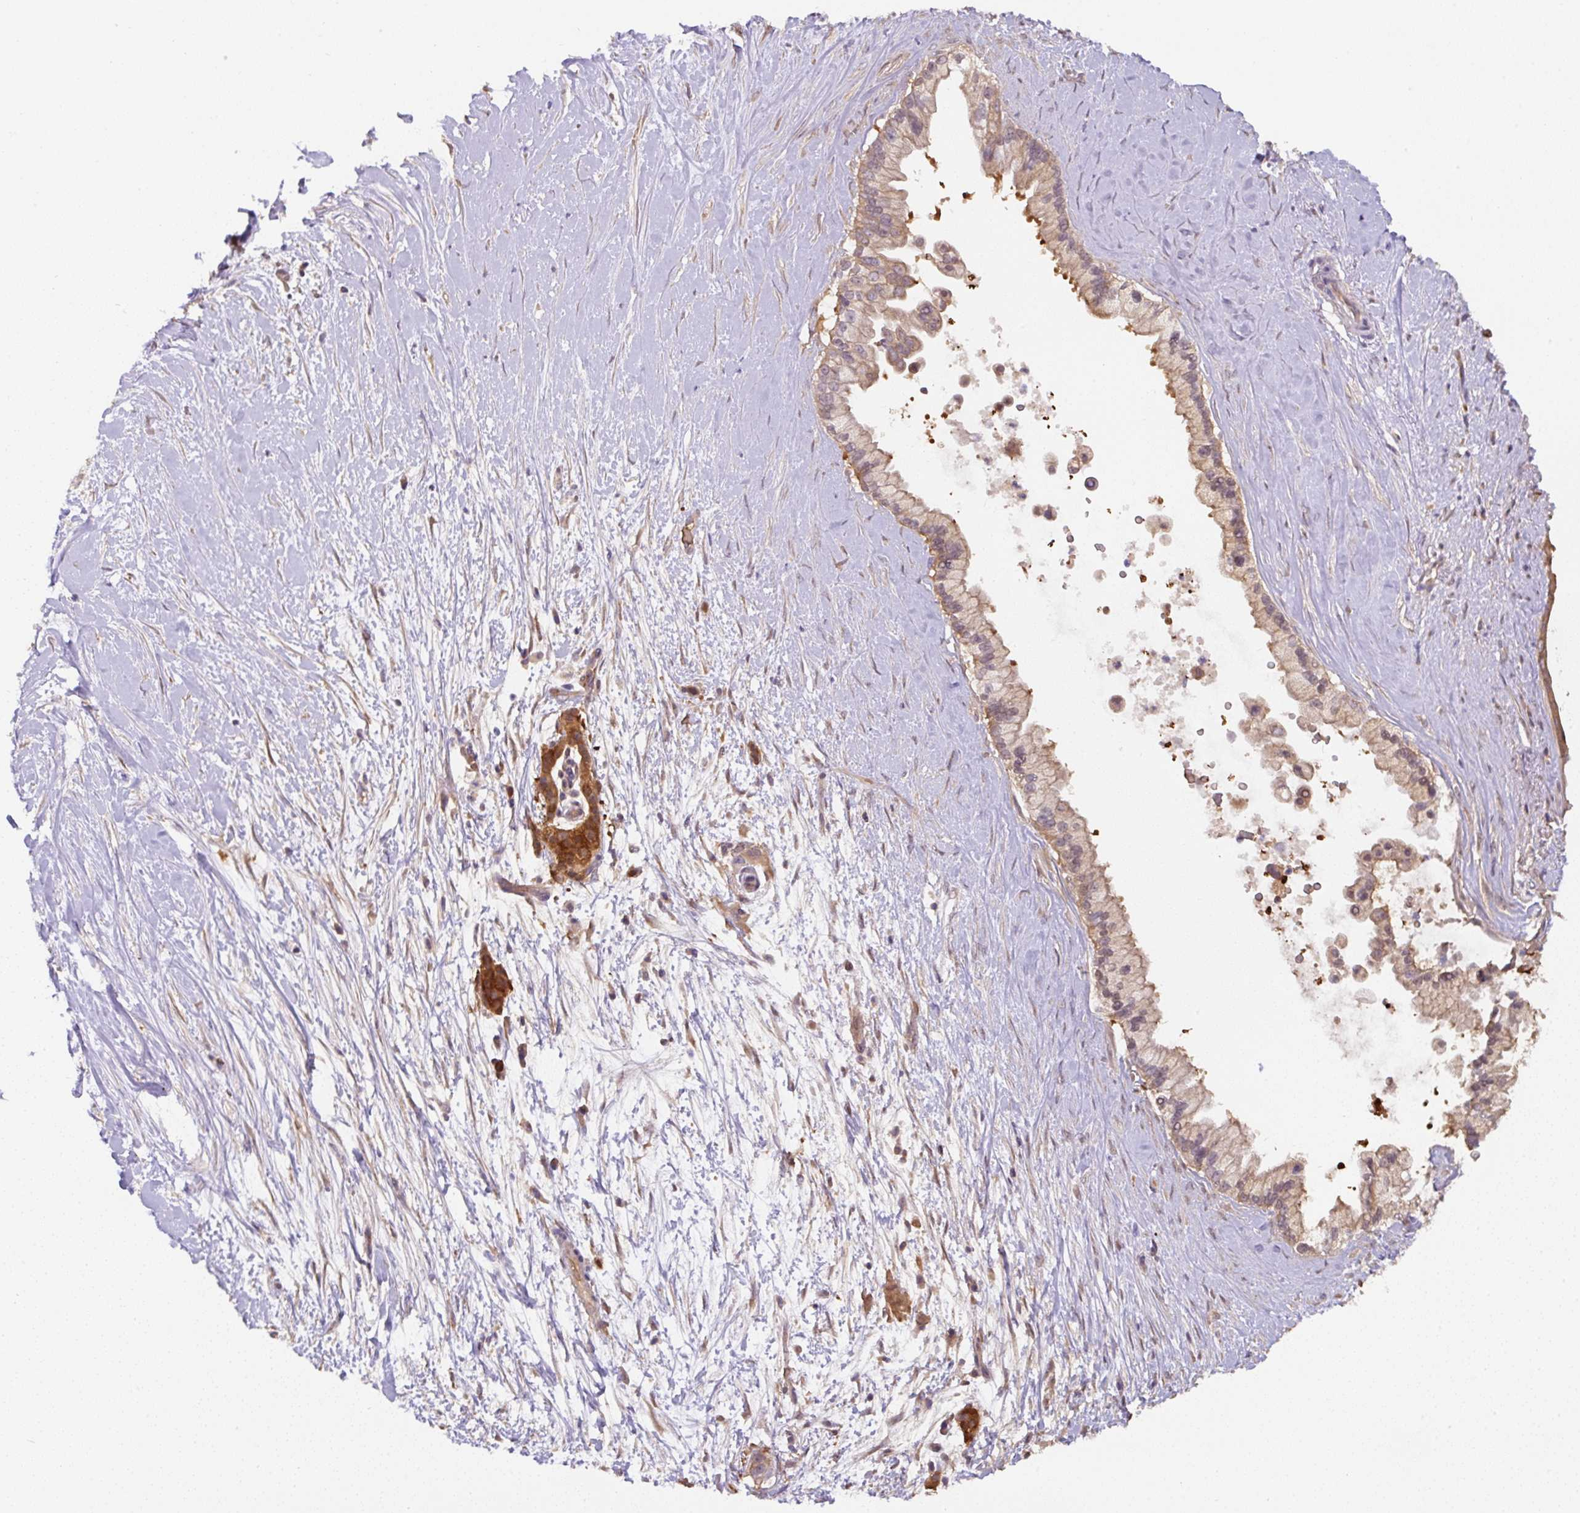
{"staining": {"intensity": "moderate", "quantity": ">75%", "location": "cytoplasmic/membranous"}, "tissue": "pancreatic cancer", "cell_type": "Tumor cells", "image_type": "cancer", "snomed": [{"axis": "morphology", "description": "Adenocarcinoma, NOS"}, {"axis": "topography", "description": "Pancreas"}], "caption": "Adenocarcinoma (pancreatic) stained for a protein exhibits moderate cytoplasmic/membranous positivity in tumor cells.", "gene": "ST13", "patient": {"sex": "female", "age": 69}}